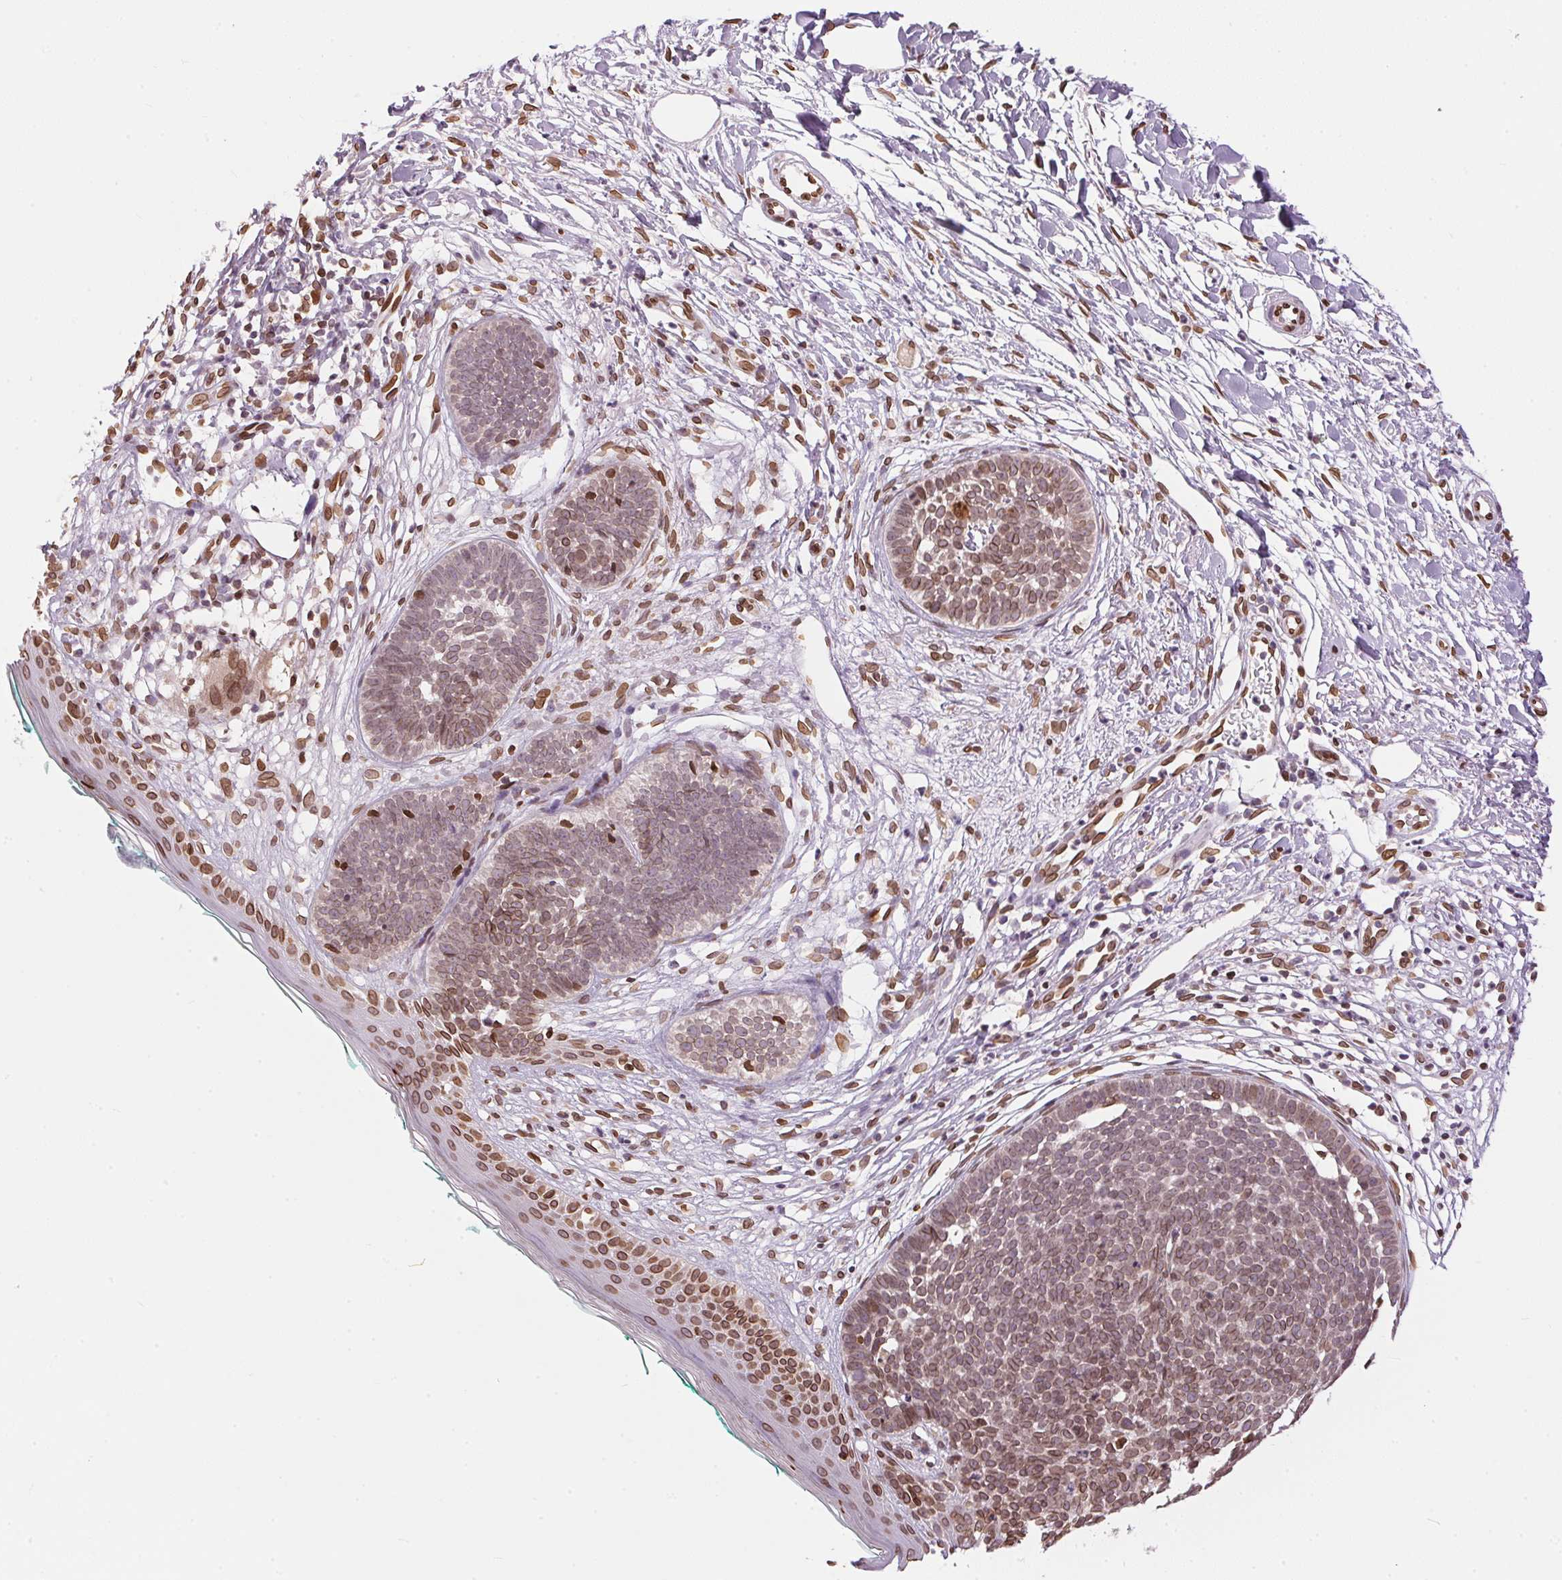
{"staining": {"intensity": "moderate", "quantity": "25%-75%", "location": "cytoplasmic/membranous,nuclear"}, "tissue": "skin cancer", "cell_type": "Tumor cells", "image_type": "cancer", "snomed": [{"axis": "morphology", "description": "Basal cell carcinoma"}, {"axis": "topography", "description": "Skin"}, {"axis": "topography", "description": "Skin of neck"}, {"axis": "topography", "description": "Skin of shoulder"}, {"axis": "topography", "description": "Skin of back"}], "caption": "Skin basal cell carcinoma tissue reveals moderate cytoplasmic/membranous and nuclear expression in approximately 25%-75% of tumor cells, visualized by immunohistochemistry.", "gene": "TMEM175", "patient": {"sex": "male", "age": 80}}